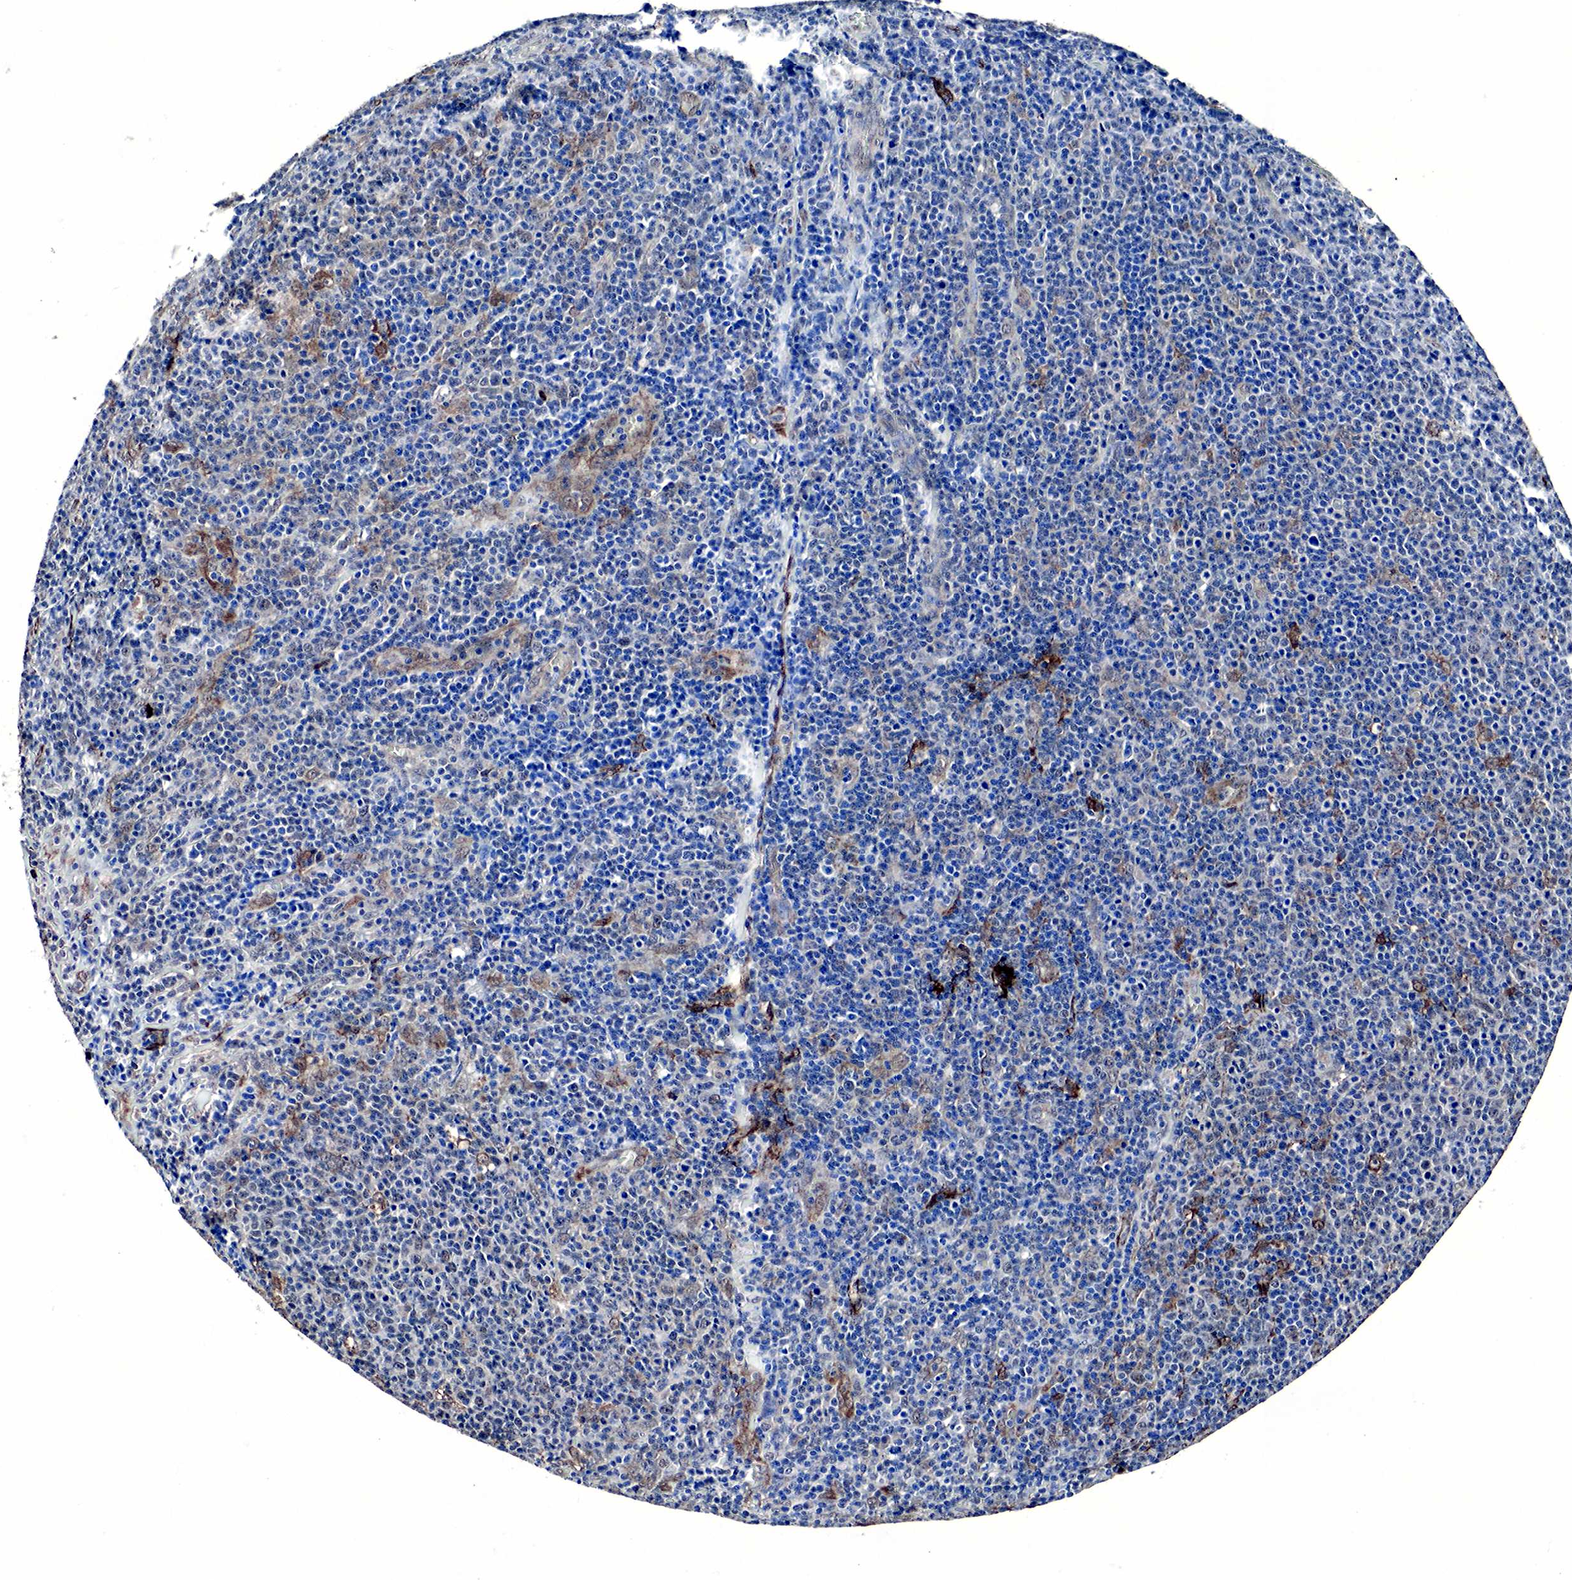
{"staining": {"intensity": "negative", "quantity": "none", "location": "none"}, "tissue": "lymphoma", "cell_type": "Tumor cells", "image_type": "cancer", "snomed": [{"axis": "morphology", "description": "Malignant lymphoma, non-Hodgkin's type, Low grade"}, {"axis": "topography", "description": "Lymph node"}], "caption": "Immunohistochemical staining of human malignant lymphoma, non-Hodgkin's type (low-grade) reveals no significant expression in tumor cells.", "gene": "SPIN1", "patient": {"sex": "male", "age": 74}}